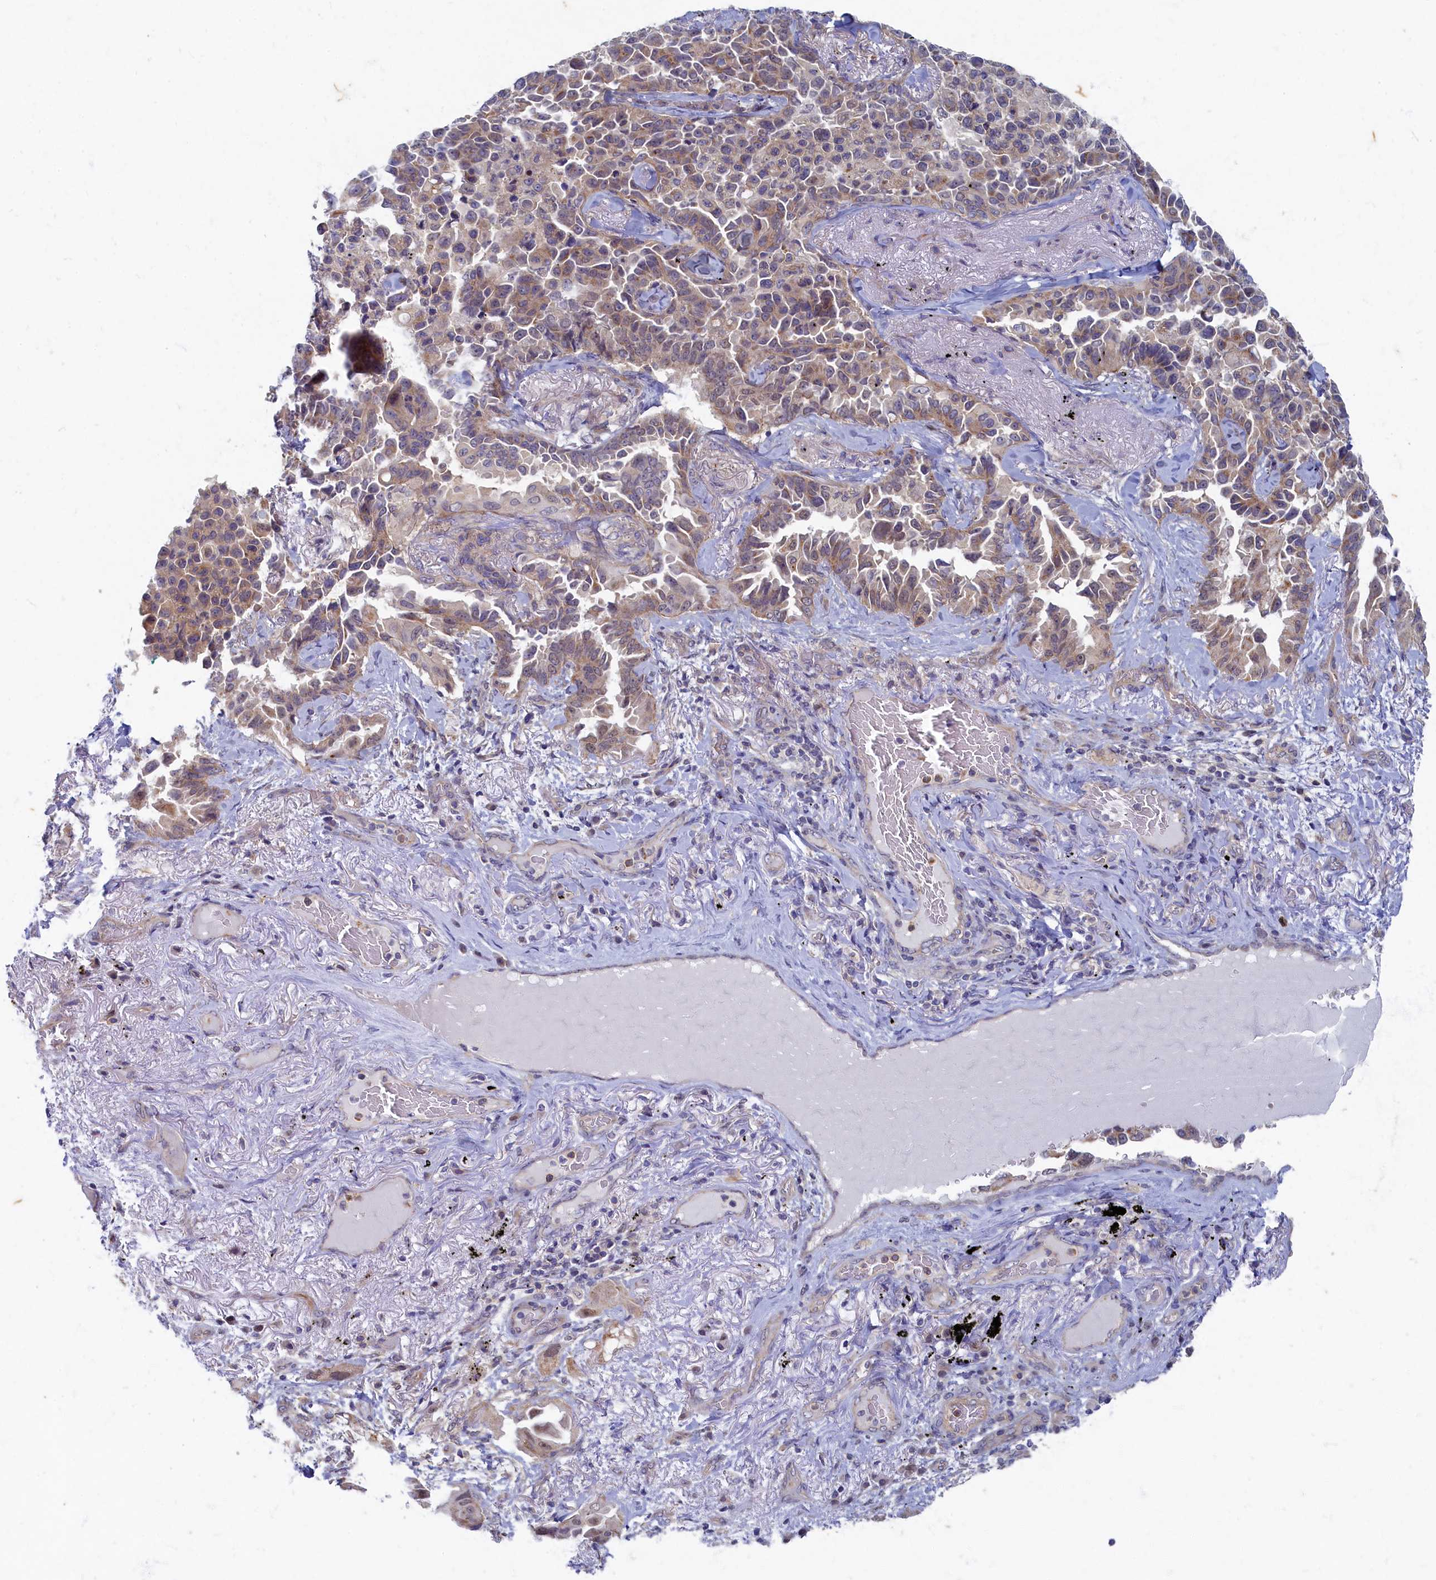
{"staining": {"intensity": "moderate", "quantity": "<25%", "location": "cytoplasmic/membranous"}, "tissue": "lung cancer", "cell_type": "Tumor cells", "image_type": "cancer", "snomed": [{"axis": "morphology", "description": "Adenocarcinoma, NOS"}, {"axis": "topography", "description": "Lung"}], "caption": "Moderate cytoplasmic/membranous expression for a protein is appreciated in about <25% of tumor cells of adenocarcinoma (lung) using immunohistochemistry.", "gene": "WDR59", "patient": {"sex": "female", "age": 67}}